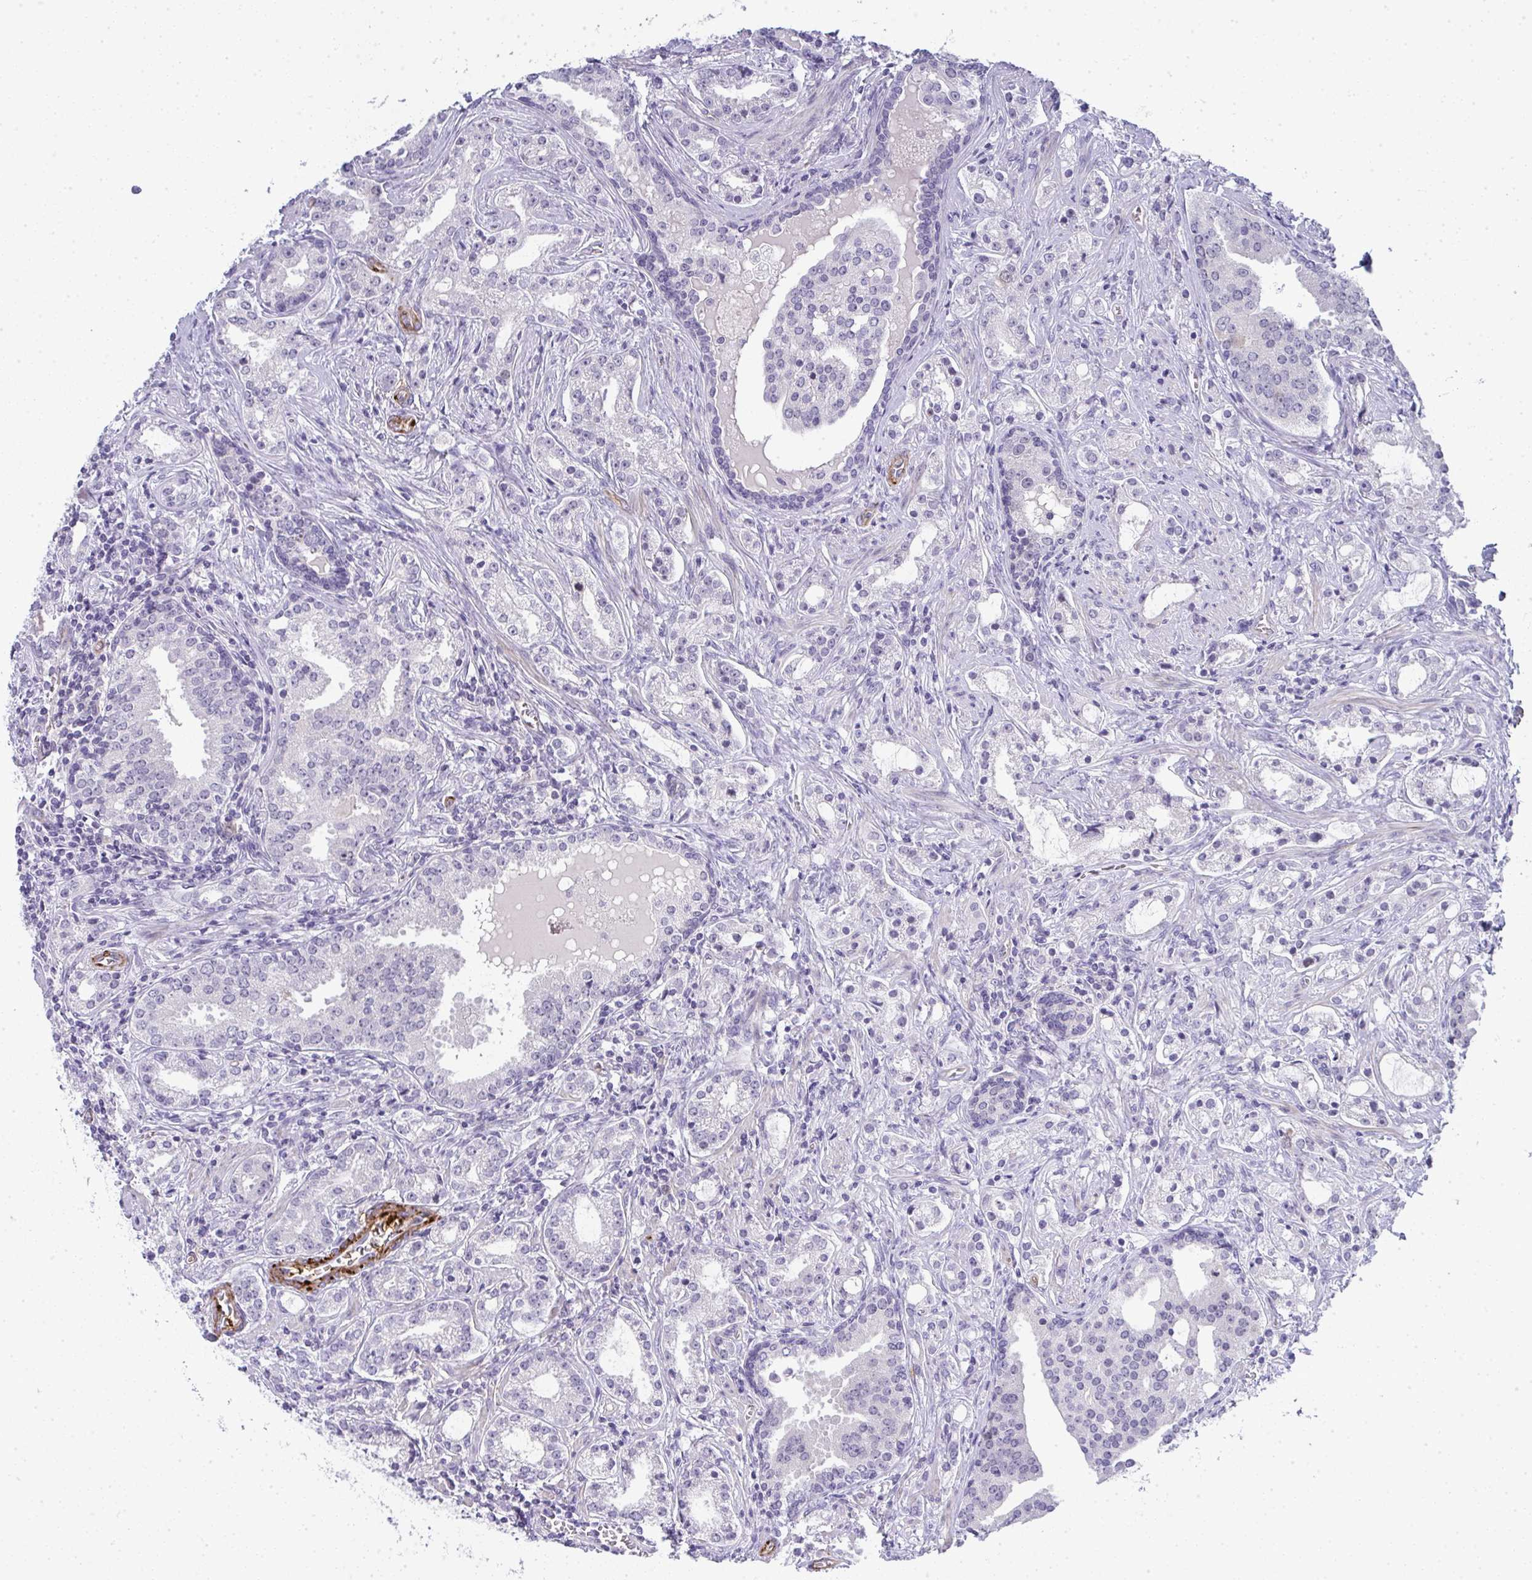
{"staining": {"intensity": "negative", "quantity": "none", "location": "none"}, "tissue": "prostate cancer", "cell_type": "Tumor cells", "image_type": "cancer", "snomed": [{"axis": "morphology", "description": "Adenocarcinoma, Medium grade"}, {"axis": "topography", "description": "Prostate"}], "caption": "DAB (3,3'-diaminobenzidine) immunohistochemical staining of prostate cancer (adenocarcinoma (medium-grade)) demonstrates no significant positivity in tumor cells. (DAB IHC, high magnification).", "gene": "UBE2S", "patient": {"sex": "male", "age": 57}}